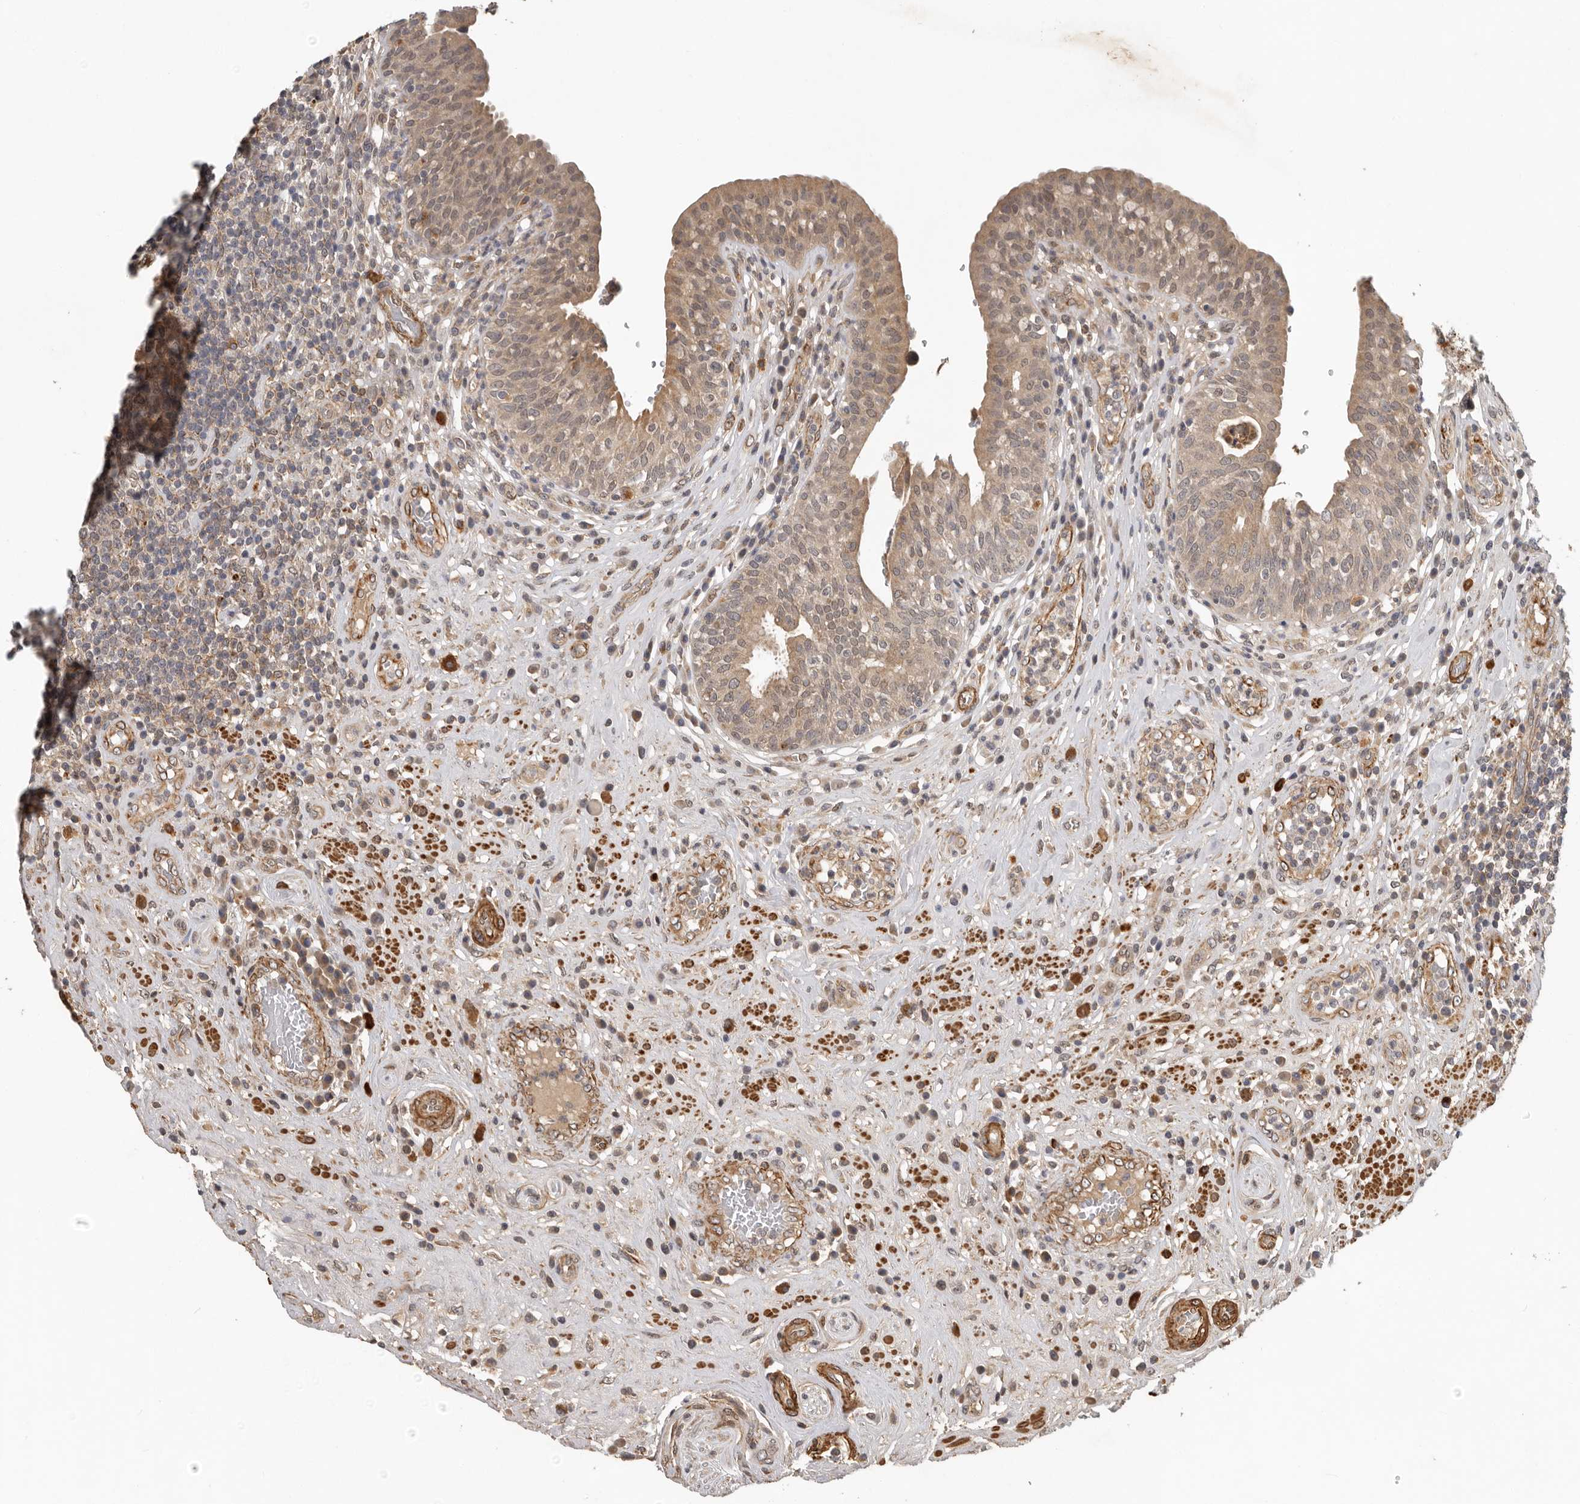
{"staining": {"intensity": "weak", "quantity": ">75%", "location": "cytoplasmic/membranous"}, "tissue": "urinary bladder", "cell_type": "Urothelial cells", "image_type": "normal", "snomed": [{"axis": "morphology", "description": "Normal tissue, NOS"}, {"axis": "topography", "description": "Urinary bladder"}], "caption": "High-power microscopy captured an immunohistochemistry (IHC) photomicrograph of normal urinary bladder, revealing weak cytoplasmic/membranous positivity in about >75% of urothelial cells. The staining was performed using DAB to visualize the protein expression in brown, while the nuclei were stained in blue with hematoxylin (Magnification: 20x).", "gene": "RNF157", "patient": {"sex": "female", "age": 62}}